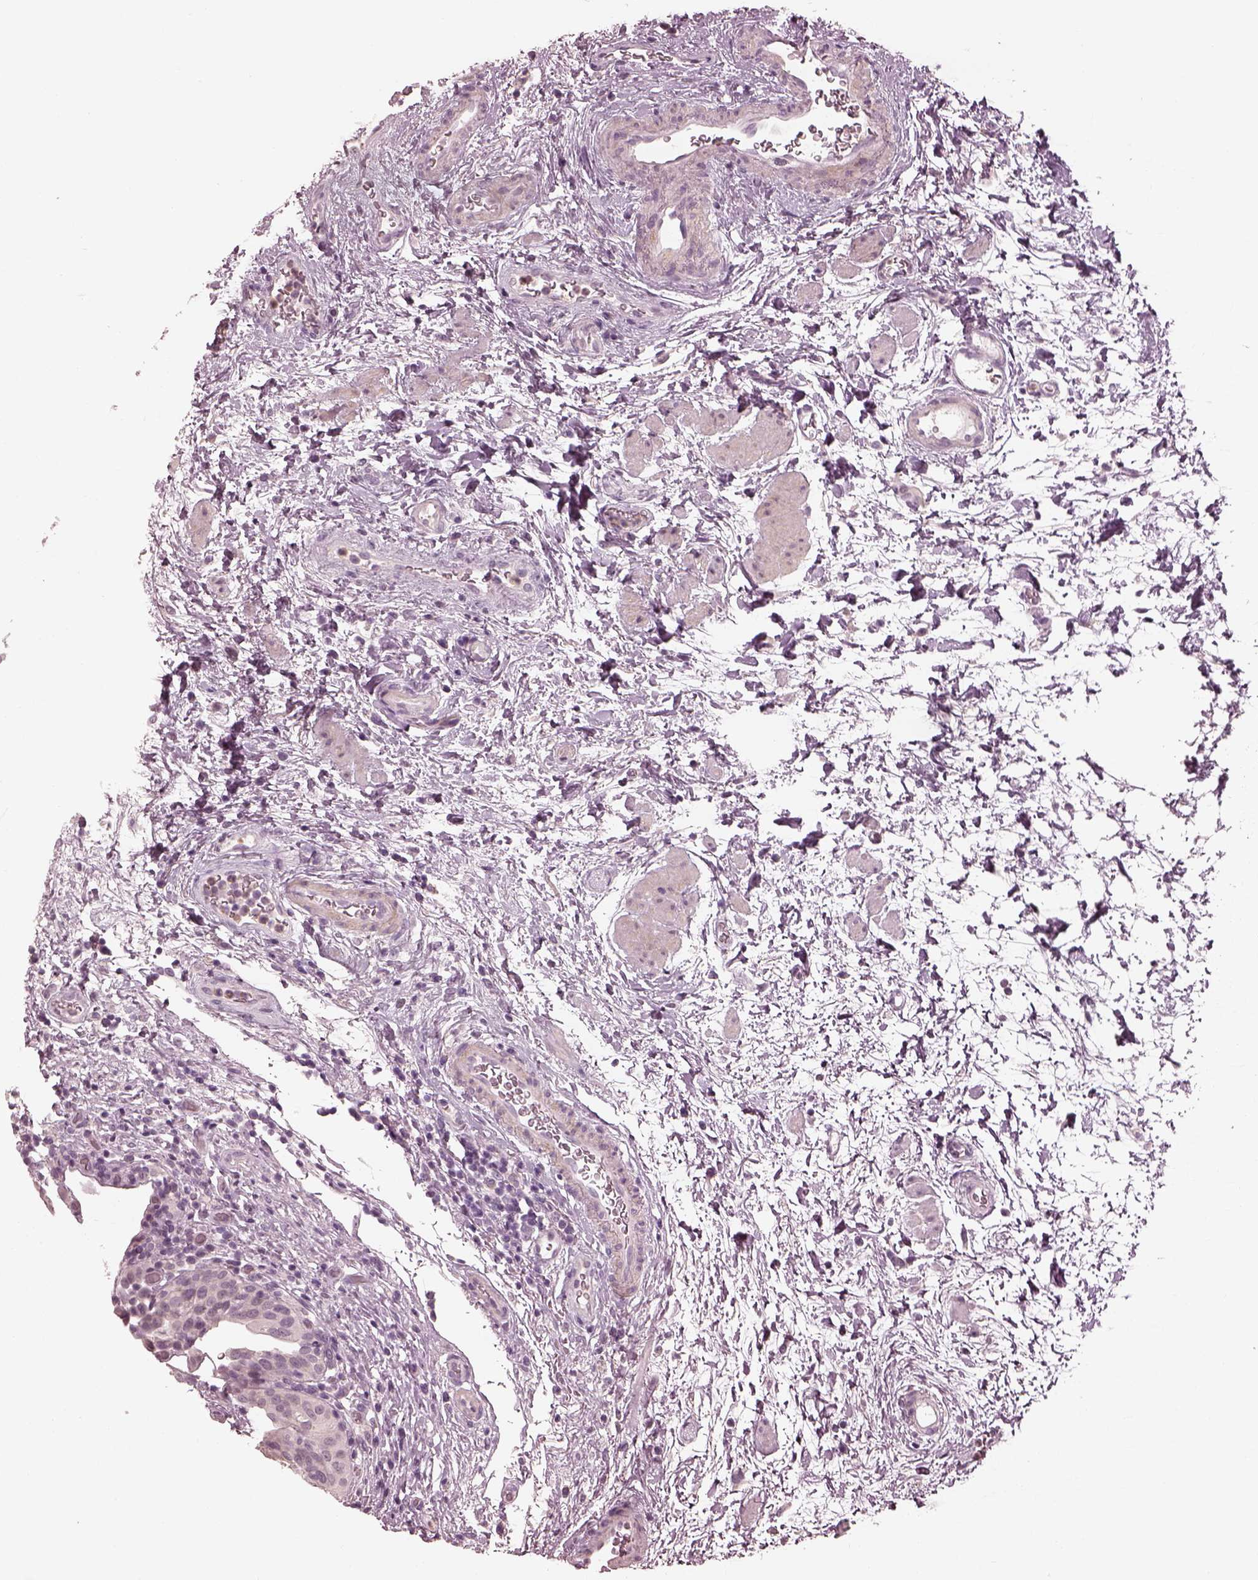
{"staining": {"intensity": "negative", "quantity": "none", "location": "none"}, "tissue": "urinary bladder", "cell_type": "Urothelial cells", "image_type": "normal", "snomed": [{"axis": "morphology", "description": "Normal tissue, NOS"}, {"axis": "topography", "description": "Urinary bladder"}], "caption": "DAB (3,3'-diaminobenzidine) immunohistochemical staining of benign human urinary bladder shows no significant expression in urothelial cells. (DAB (3,3'-diaminobenzidine) IHC with hematoxylin counter stain).", "gene": "CCDC170", "patient": {"sex": "male", "age": 69}}